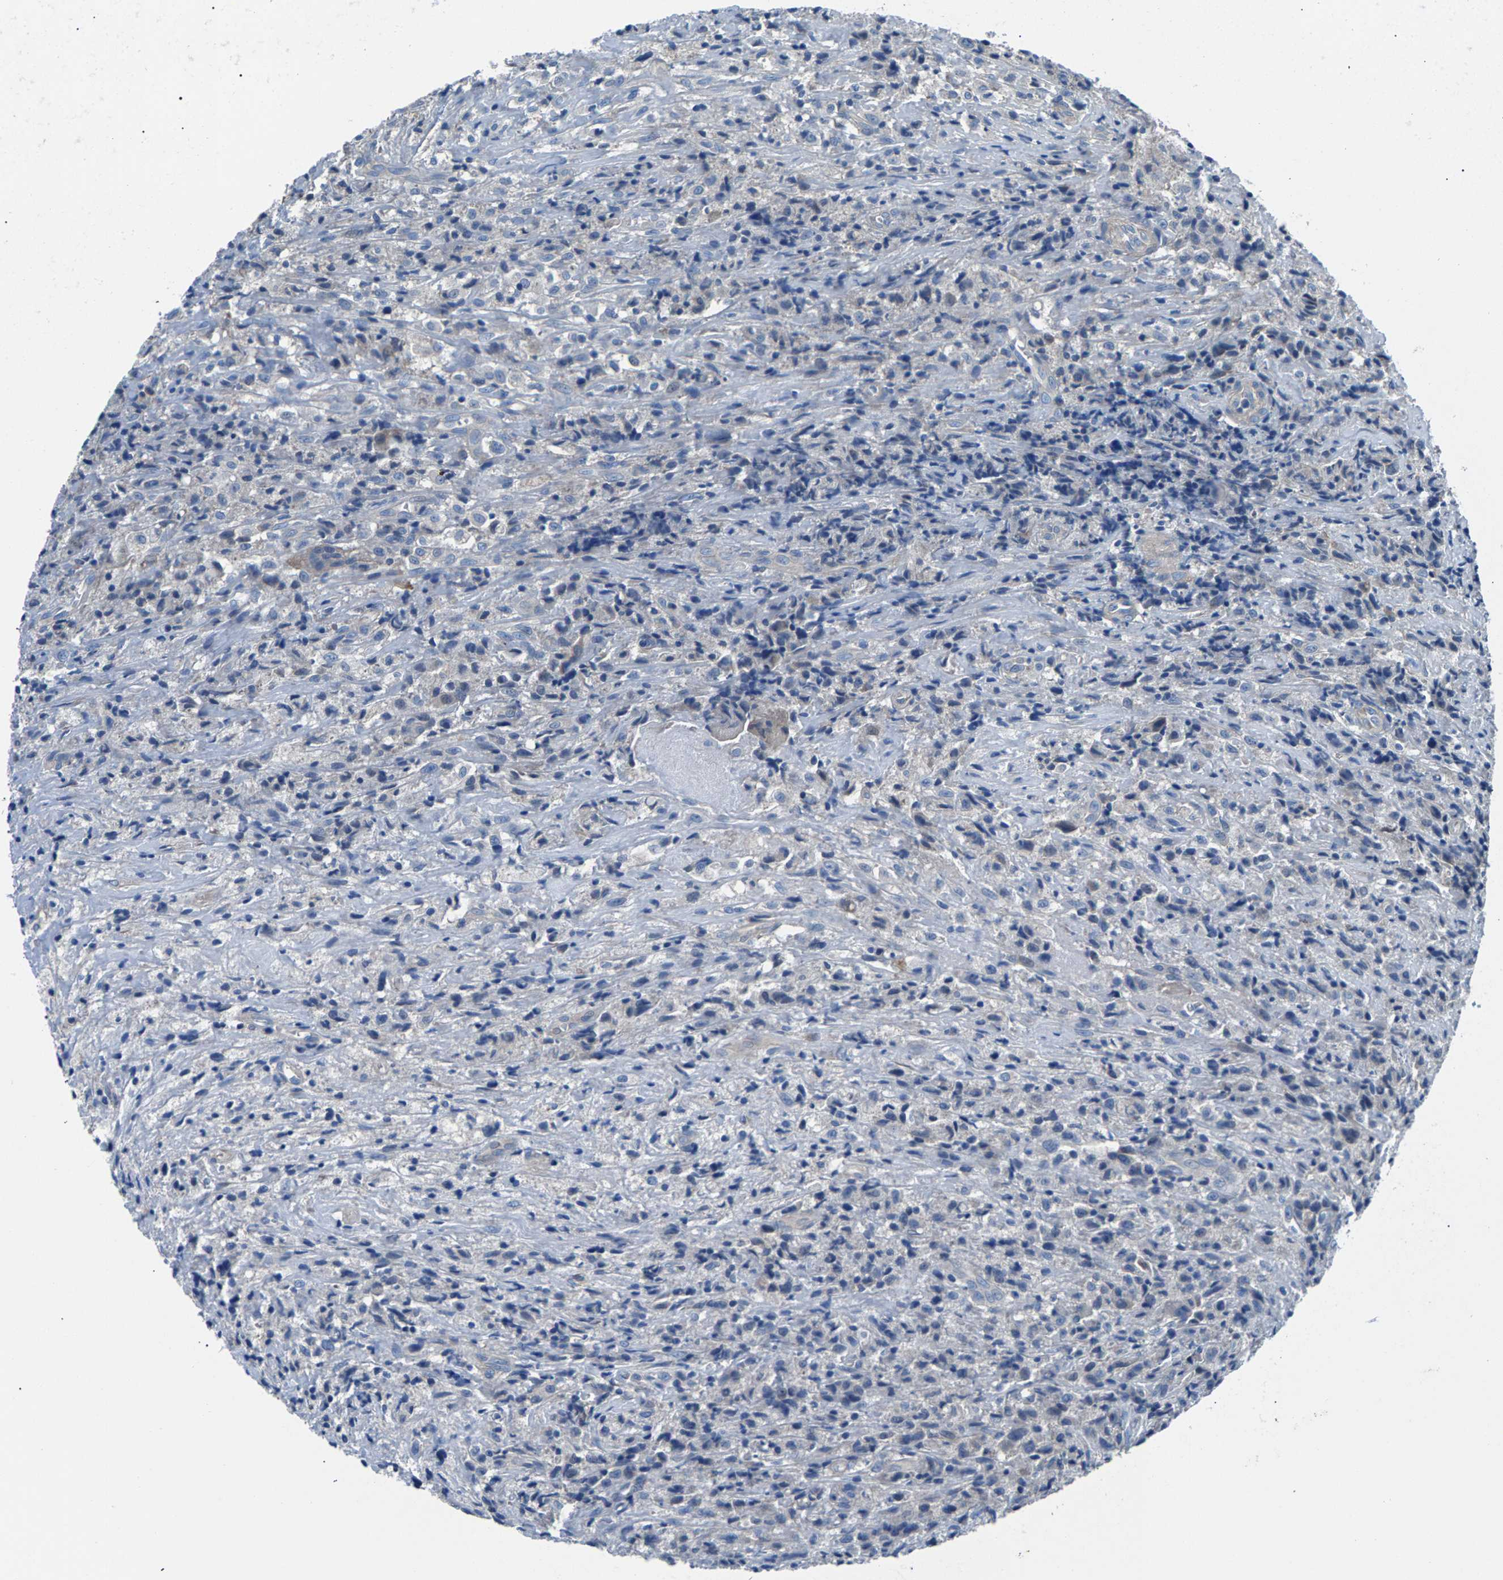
{"staining": {"intensity": "negative", "quantity": "none", "location": "none"}, "tissue": "testis cancer", "cell_type": "Tumor cells", "image_type": "cancer", "snomed": [{"axis": "morphology", "description": "Carcinoma, Embryonal, NOS"}, {"axis": "topography", "description": "Testis"}], "caption": "Human testis cancer stained for a protein using IHC reveals no staining in tumor cells.", "gene": "CDRT4", "patient": {"sex": "male", "age": 2}}